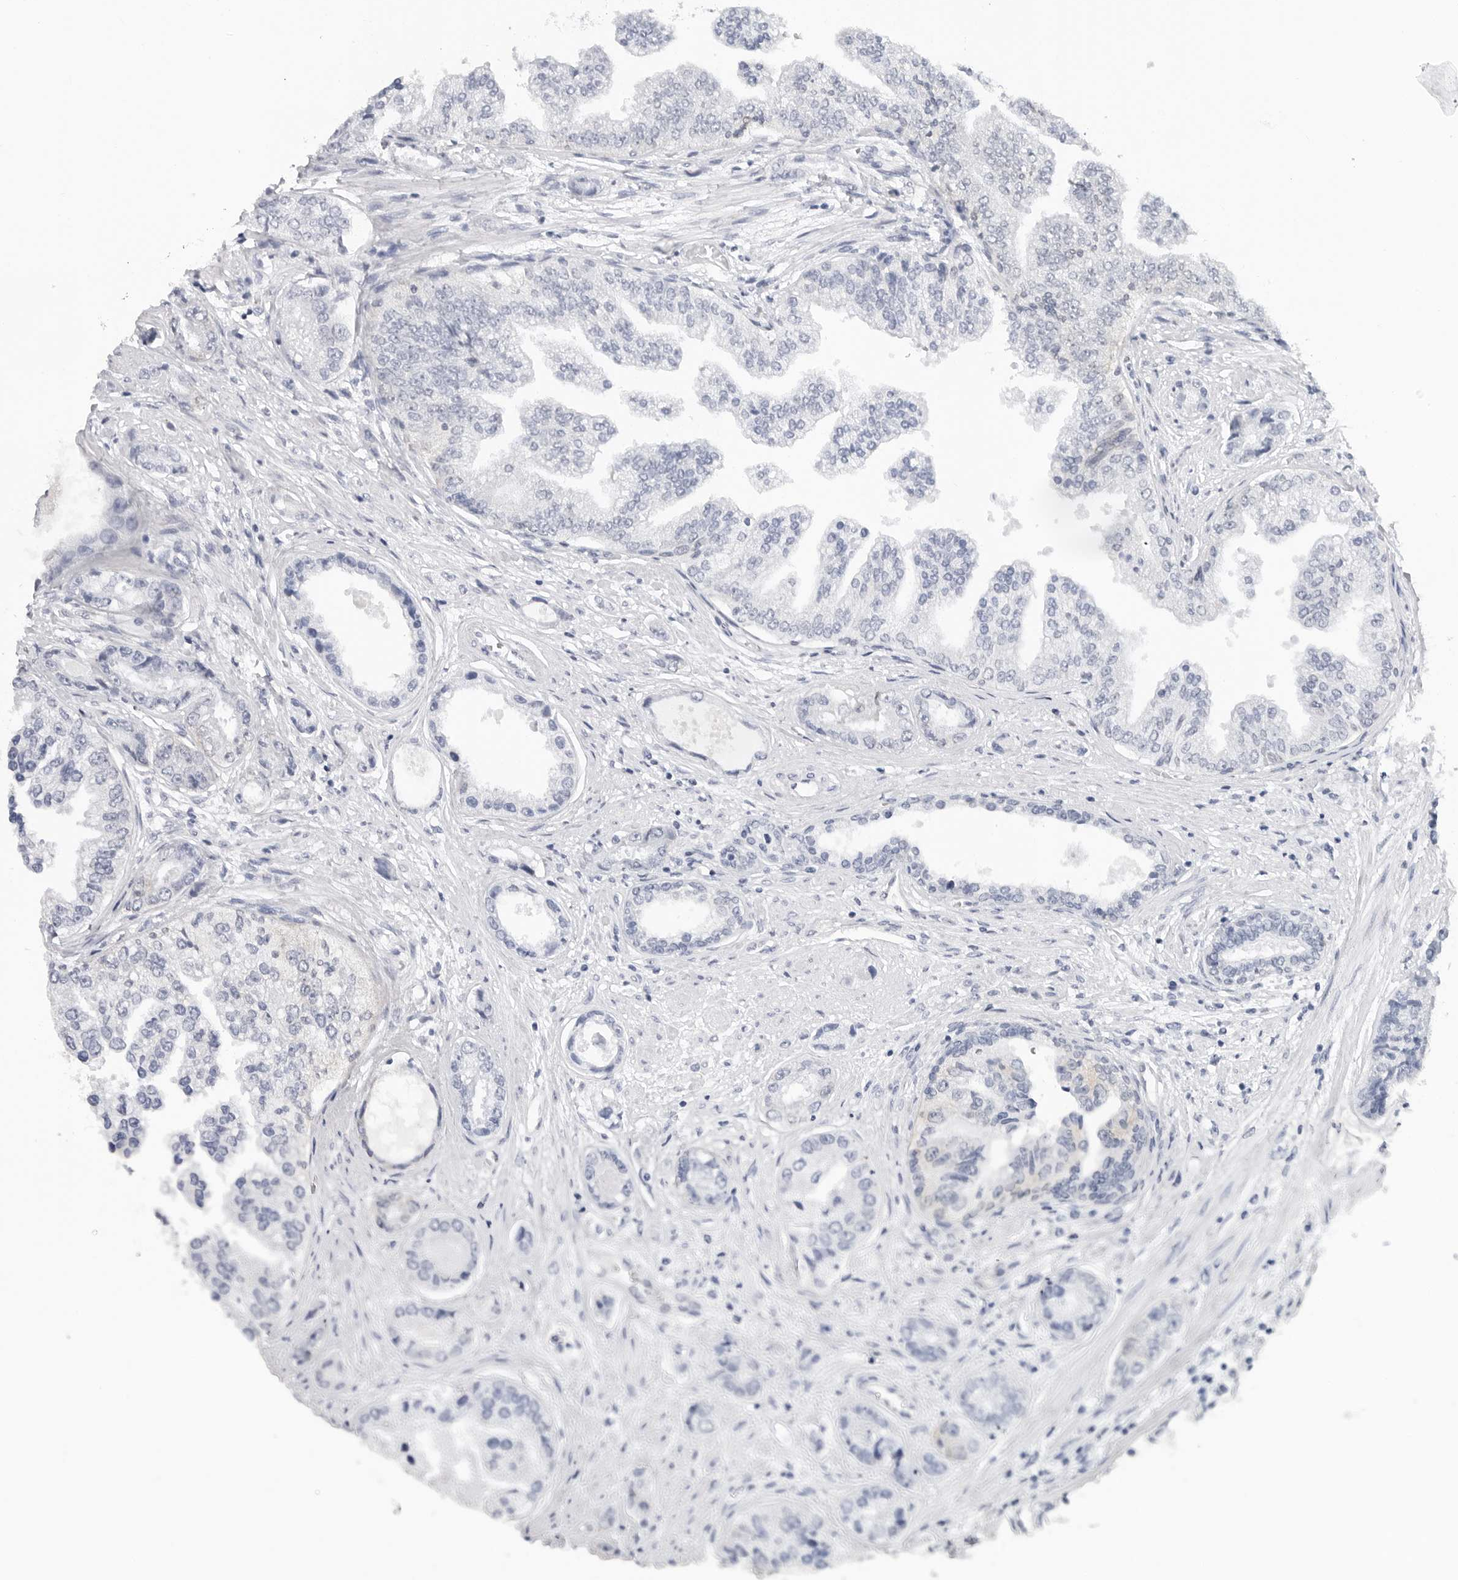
{"staining": {"intensity": "negative", "quantity": "none", "location": "none"}, "tissue": "prostate cancer", "cell_type": "Tumor cells", "image_type": "cancer", "snomed": [{"axis": "morphology", "description": "Adenocarcinoma, High grade"}, {"axis": "topography", "description": "Prostate"}], "caption": "Immunohistochemical staining of prostate high-grade adenocarcinoma reveals no significant staining in tumor cells.", "gene": "SLC19A1", "patient": {"sex": "male", "age": 61}}